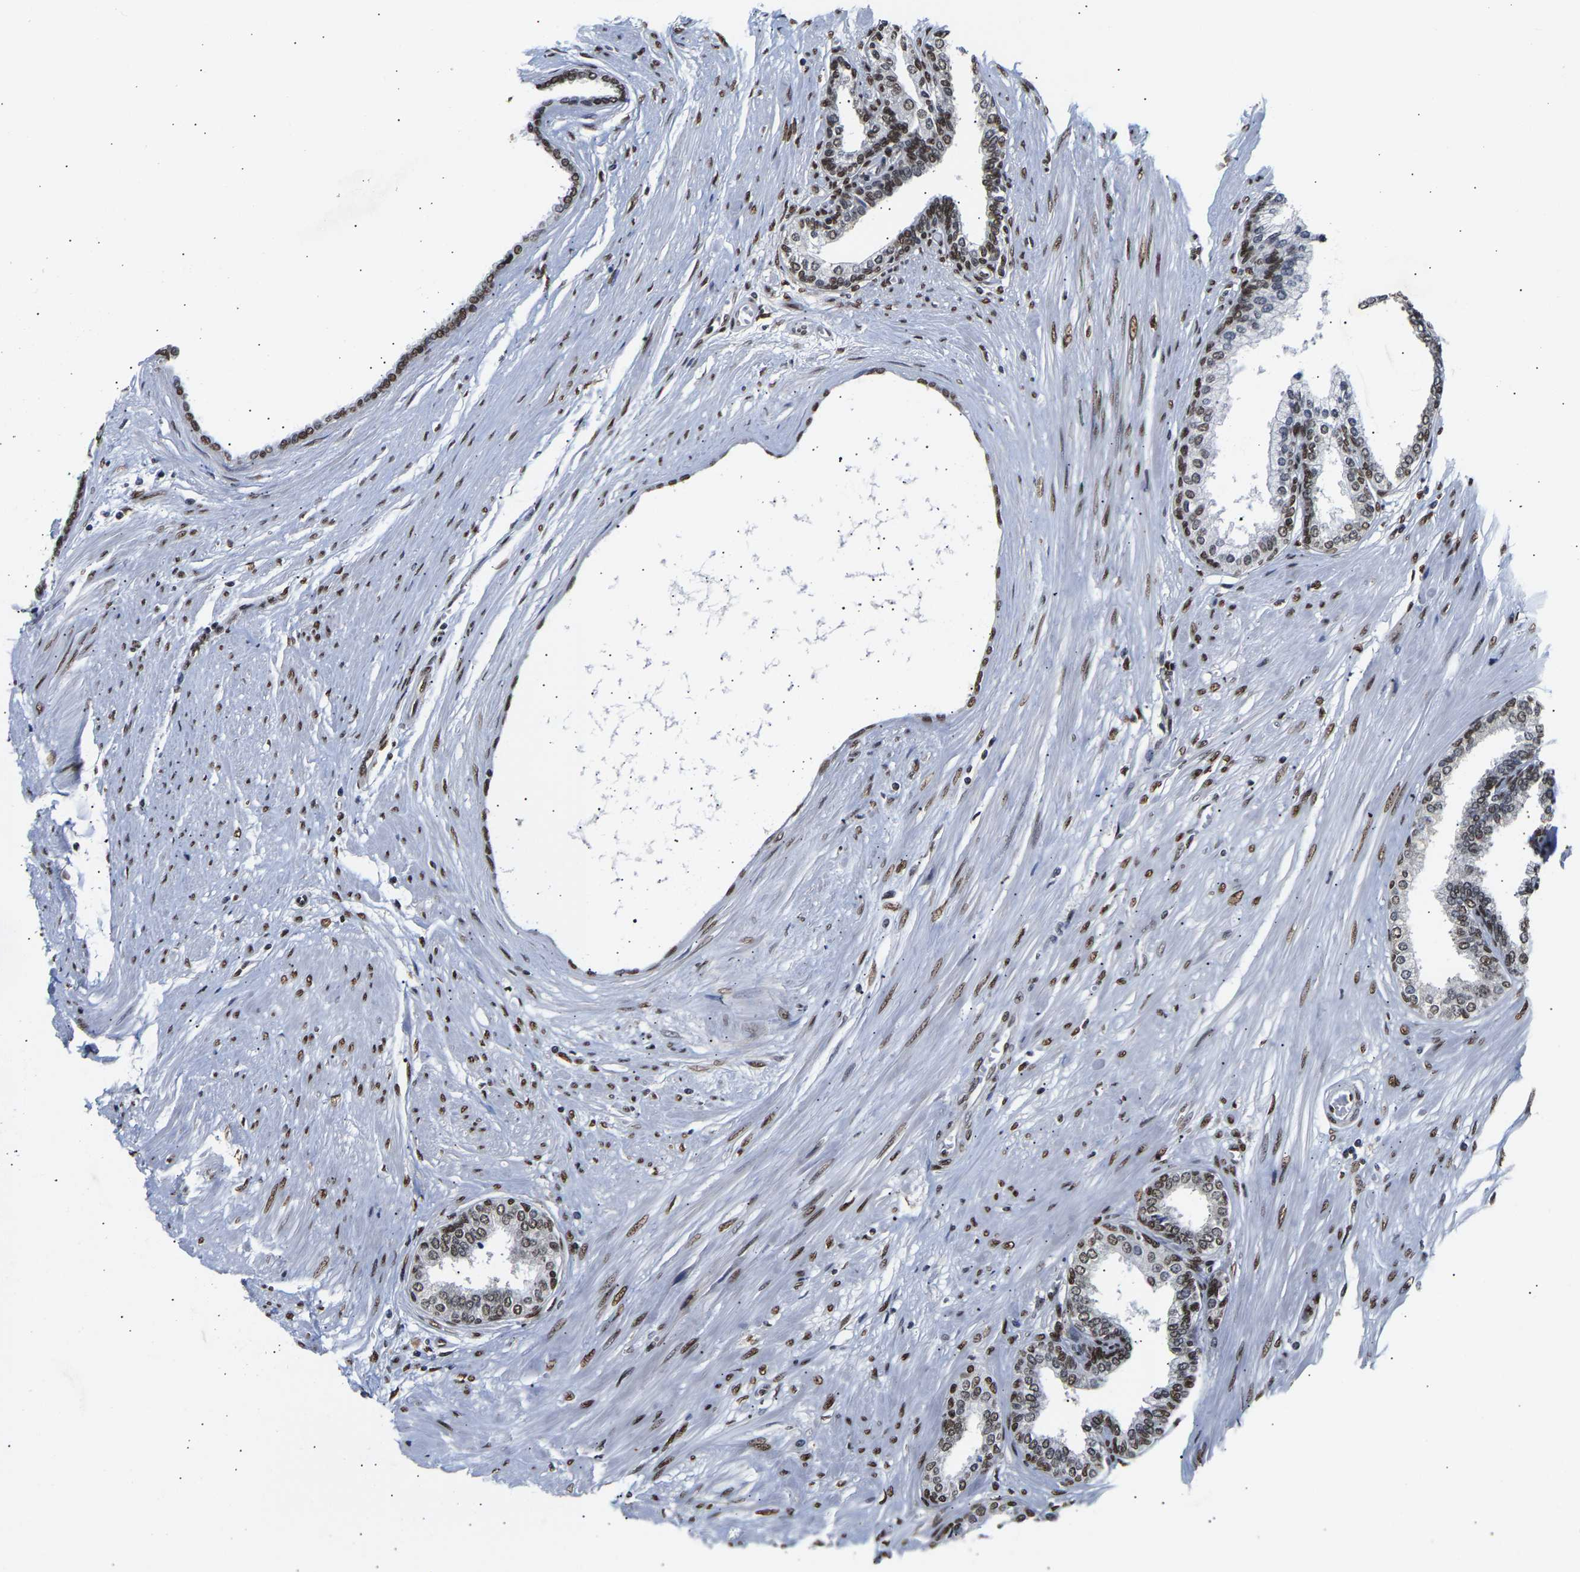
{"staining": {"intensity": "moderate", "quantity": "25%-75%", "location": "nuclear"}, "tissue": "prostate cancer", "cell_type": "Tumor cells", "image_type": "cancer", "snomed": [{"axis": "morphology", "description": "Adenocarcinoma, Low grade"}, {"axis": "topography", "description": "Prostate"}], "caption": "Protein expression analysis of human prostate cancer reveals moderate nuclear staining in about 25%-75% of tumor cells.", "gene": "PSIP1", "patient": {"sex": "male", "age": 57}}